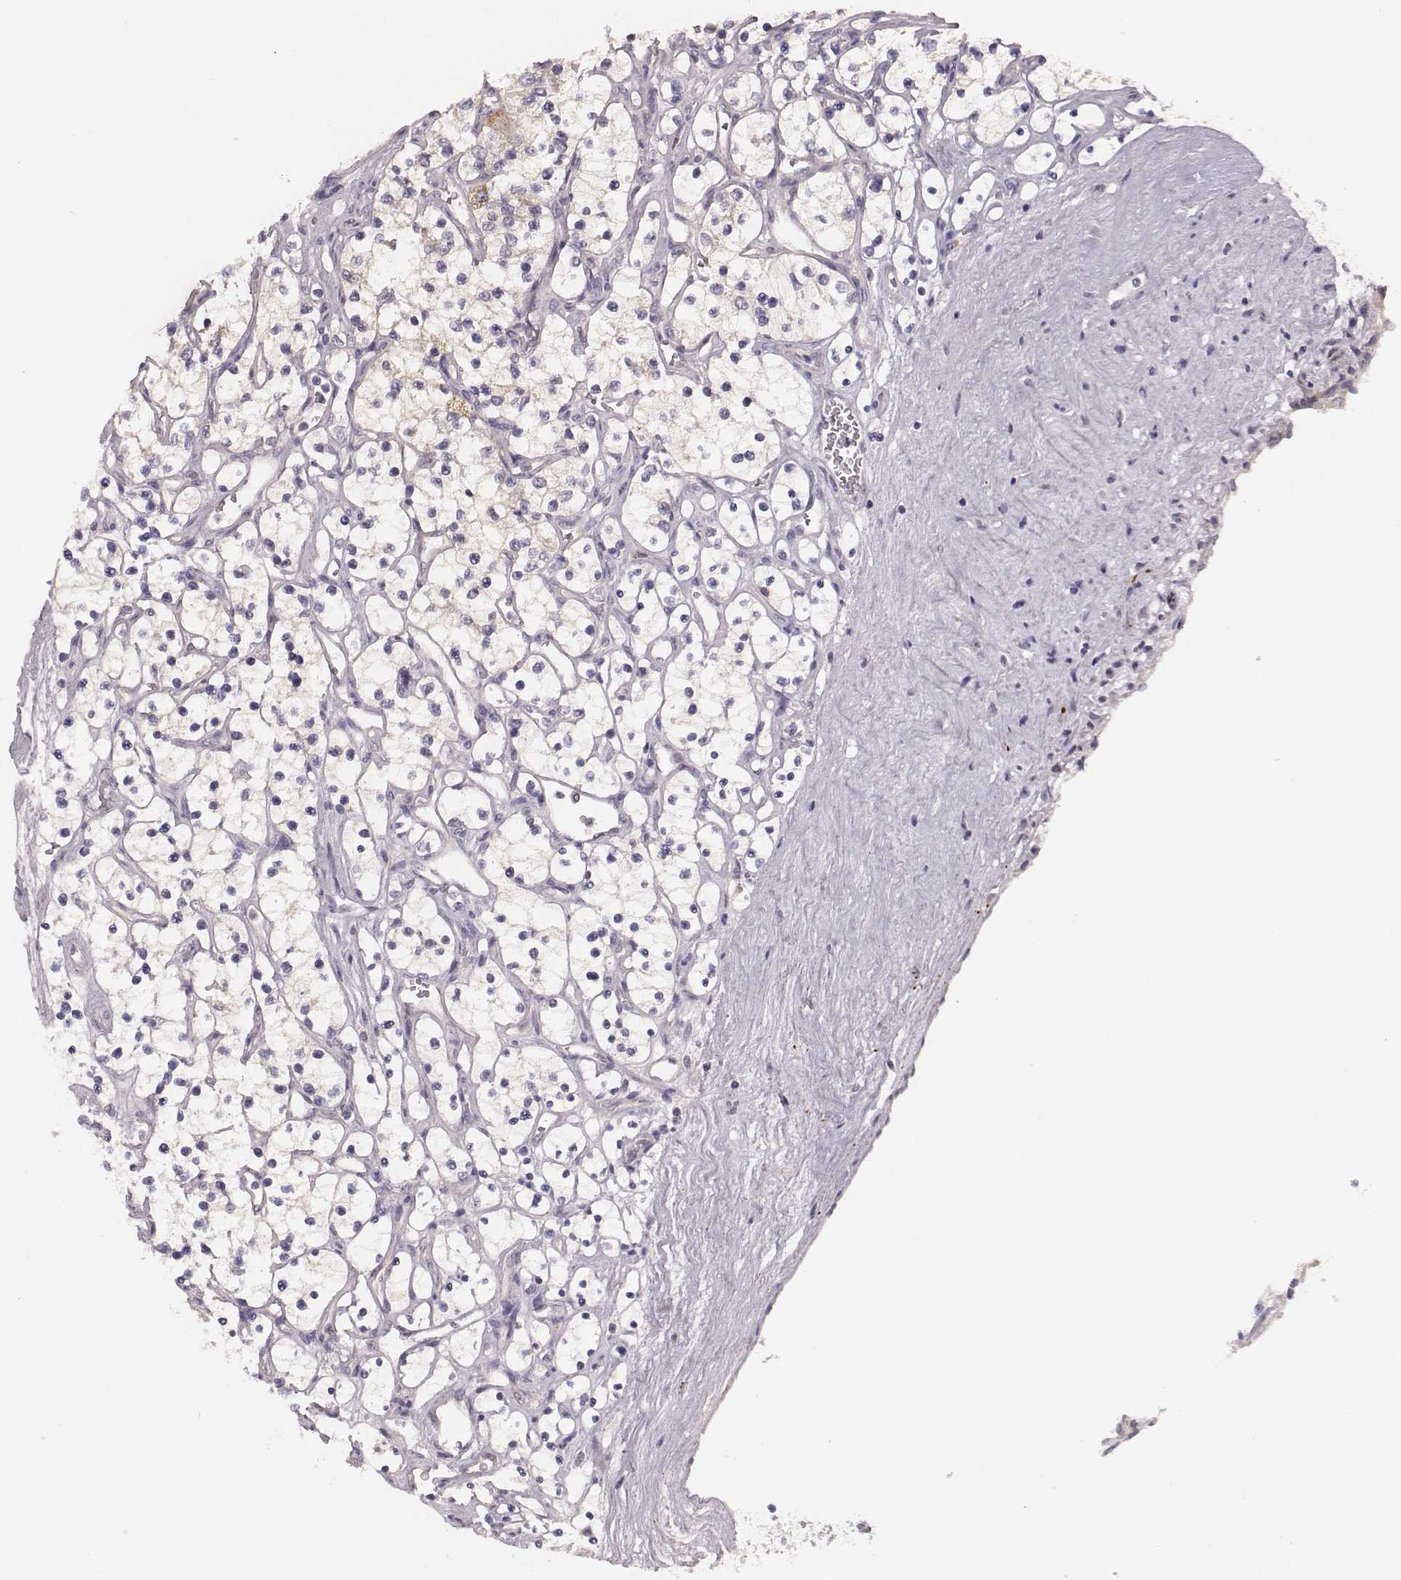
{"staining": {"intensity": "negative", "quantity": "none", "location": "none"}, "tissue": "renal cancer", "cell_type": "Tumor cells", "image_type": "cancer", "snomed": [{"axis": "morphology", "description": "Adenocarcinoma, NOS"}, {"axis": "topography", "description": "Kidney"}], "caption": "Tumor cells show no significant staining in renal adenocarcinoma.", "gene": "KMO", "patient": {"sex": "female", "age": 69}}